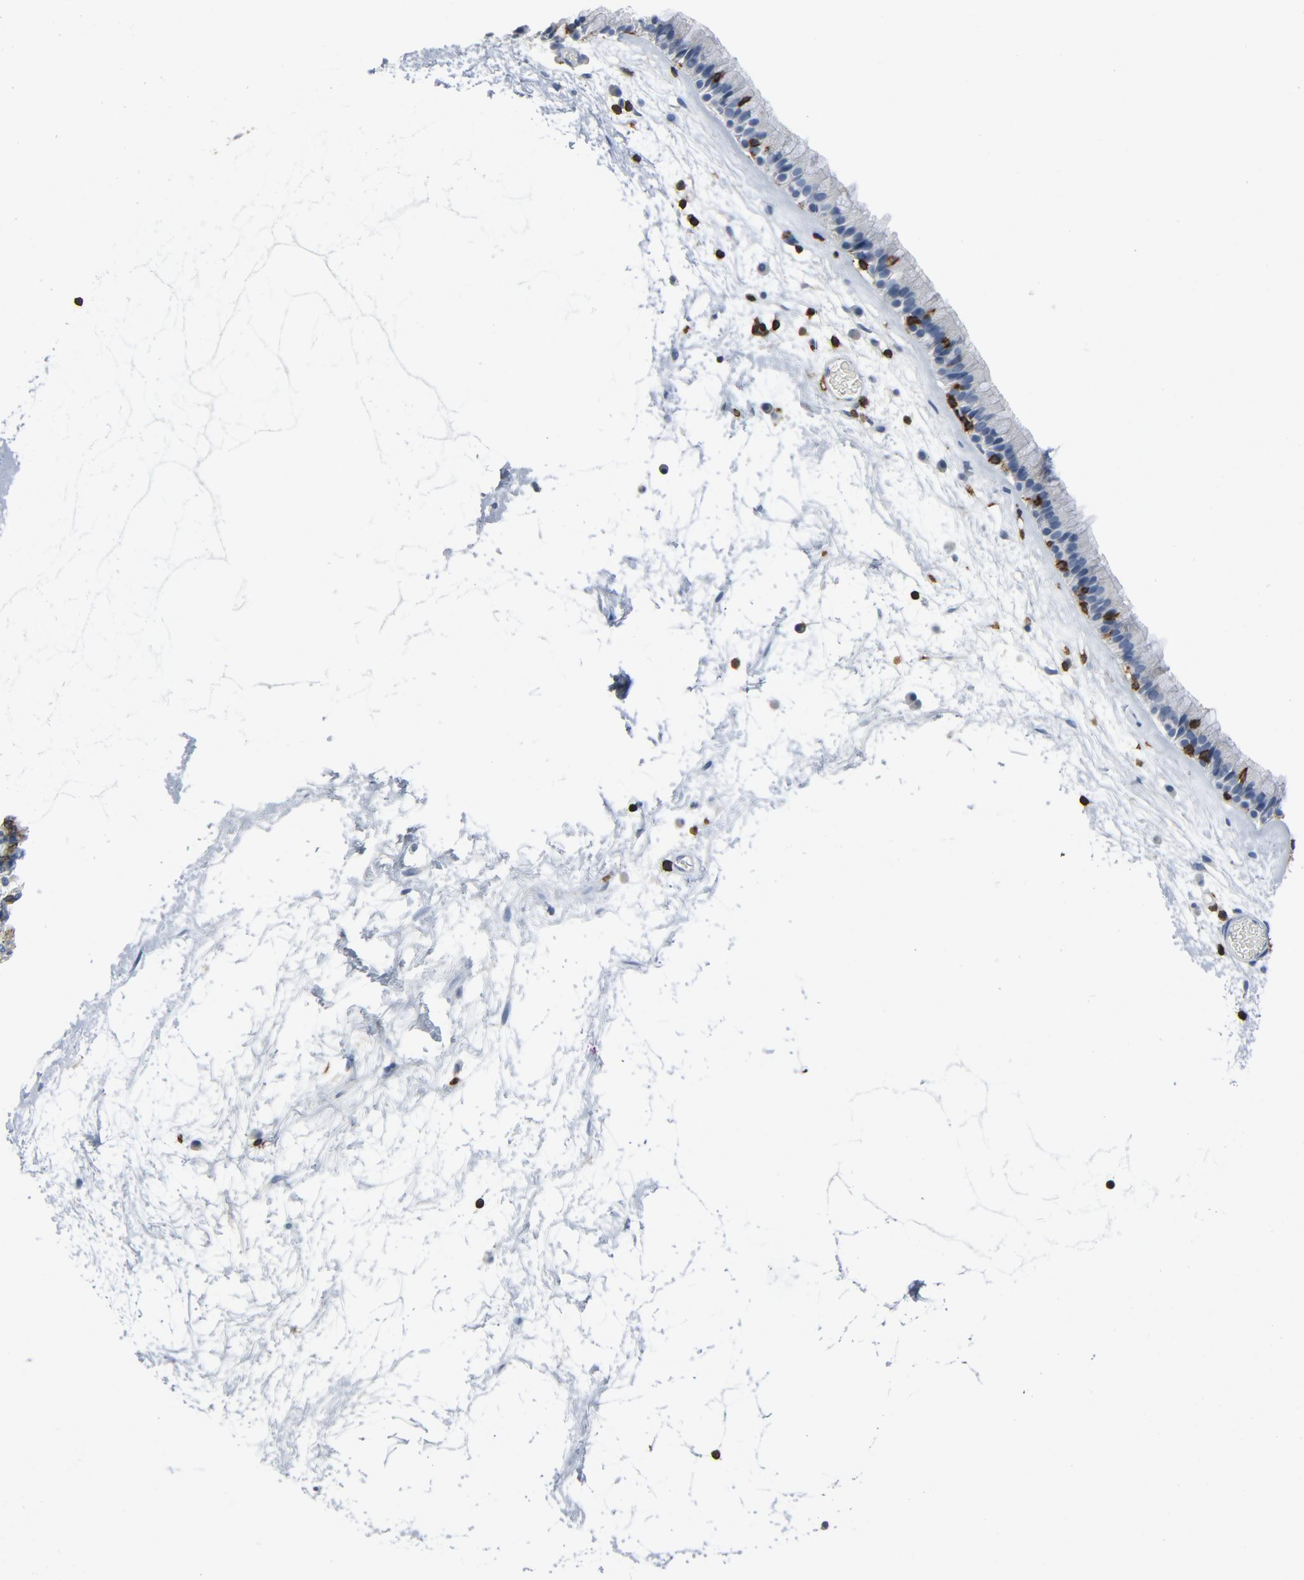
{"staining": {"intensity": "negative", "quantity": "none", "location": "none"}, "tissue": "nasopharynx", "cell_type": "Respiratory epithelial cells", "image_type": "normal", "snomed": [{"axis": "morphology", "description": "Normal tissue, NOS"}, {"axis": "morphology", "description": "Inflammation, NOS"}, {"axis": "topography", "description": "Nasopharynx"}], "caption": "The micrograph exhibits no staining of respiratory epithelial cells in normal nasopharynx. (DAB immunohistochemistry (IHC) with hematoxylin counter stain).", "gene": "LCK", "patient": {"sex": "male", "age": 48}}